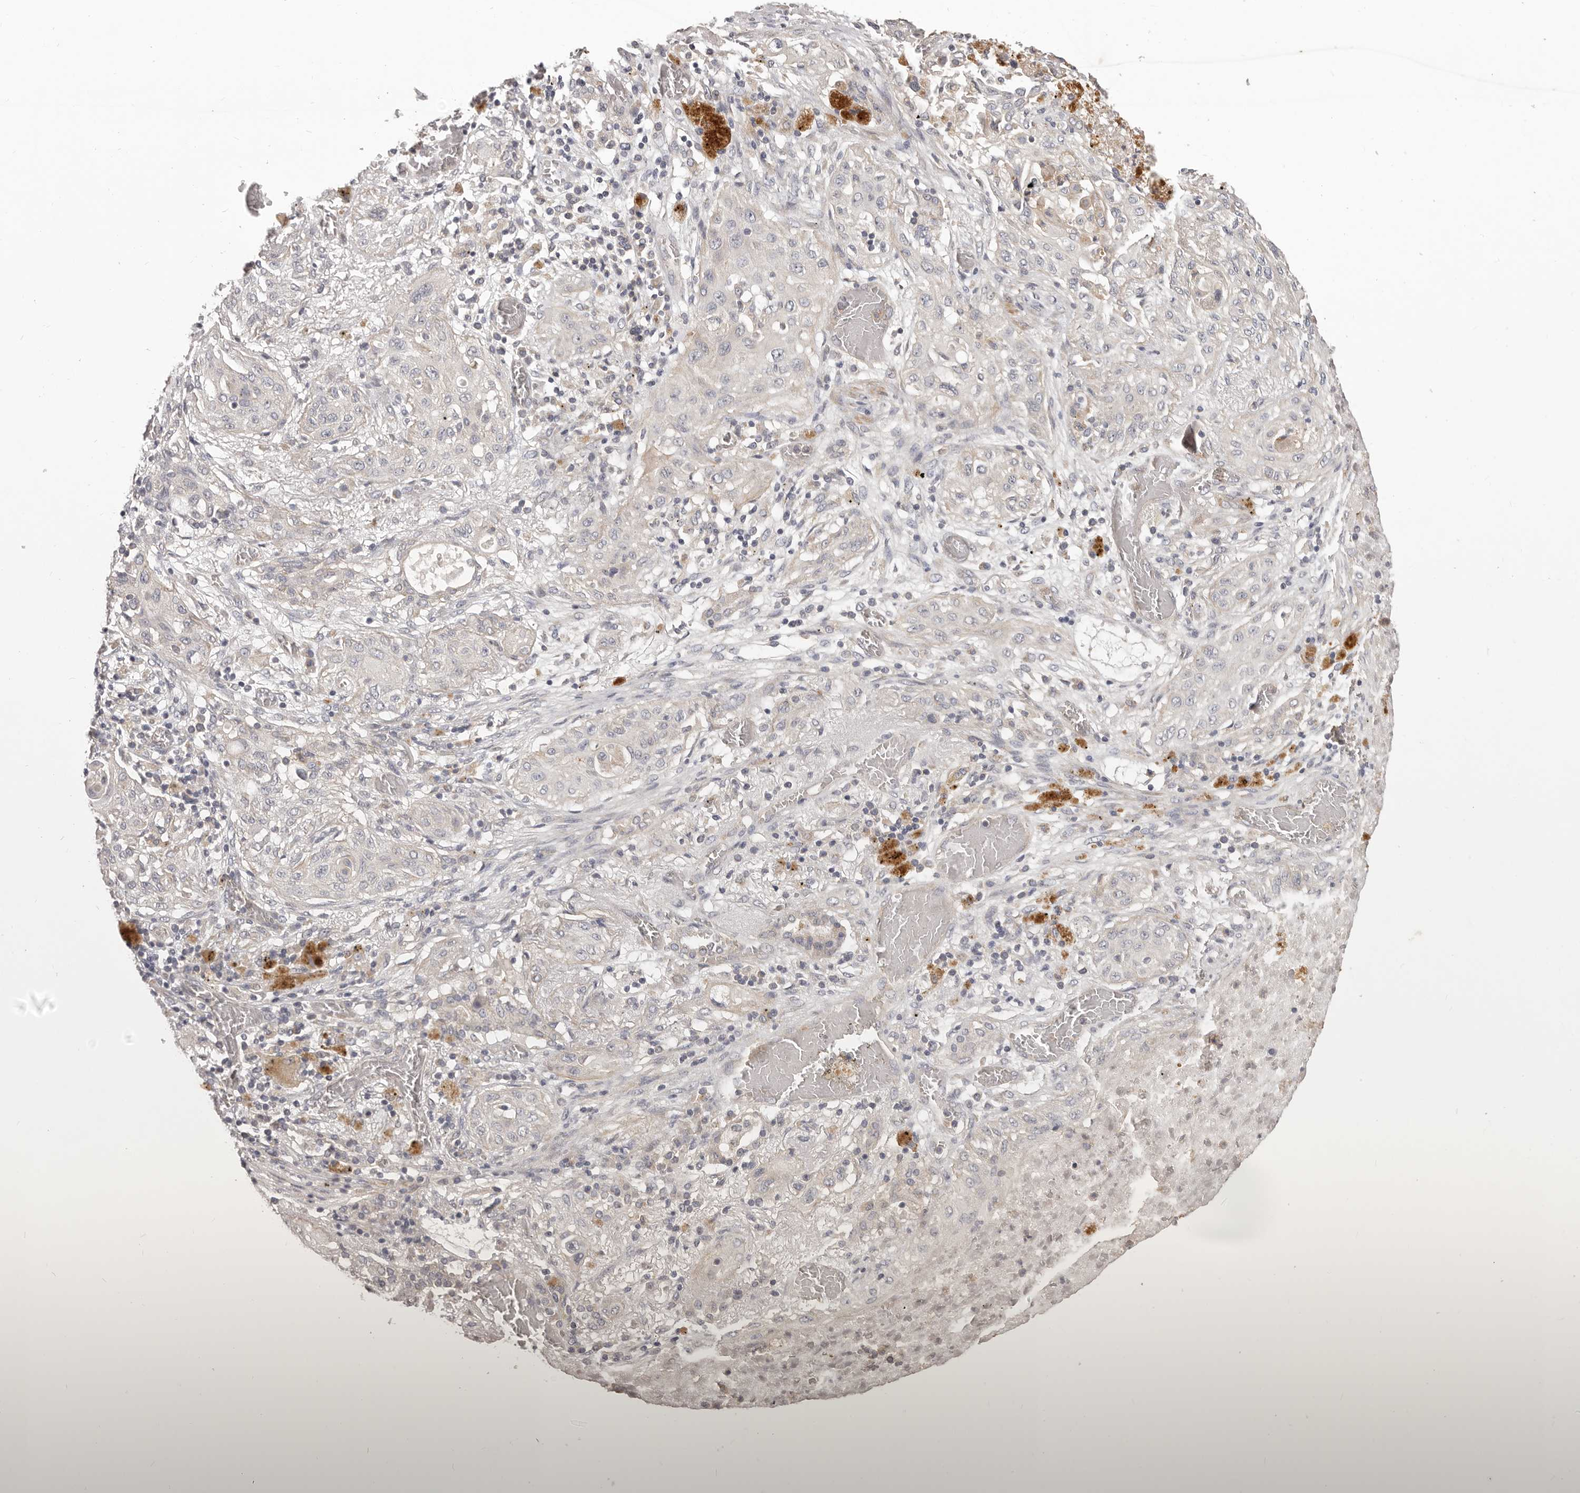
{"staining": {"intensity": "negative", "quantity": "none", "location": "none"}, "tissue": "lung cancer", "cell_type": "Tumor cells", "image_type": "cancer", "snomed": [{"axis": "morphology", "description": "Squamous cell carcinoma, NOS"}, {"axis": "topography", "description": "Lung"}], "caption": "Tumor cells show no significant protein positivity in squamous cell carcinoma (lung).", "gene": "HRH1", "patient": {"sex": "female", "age": 47}}